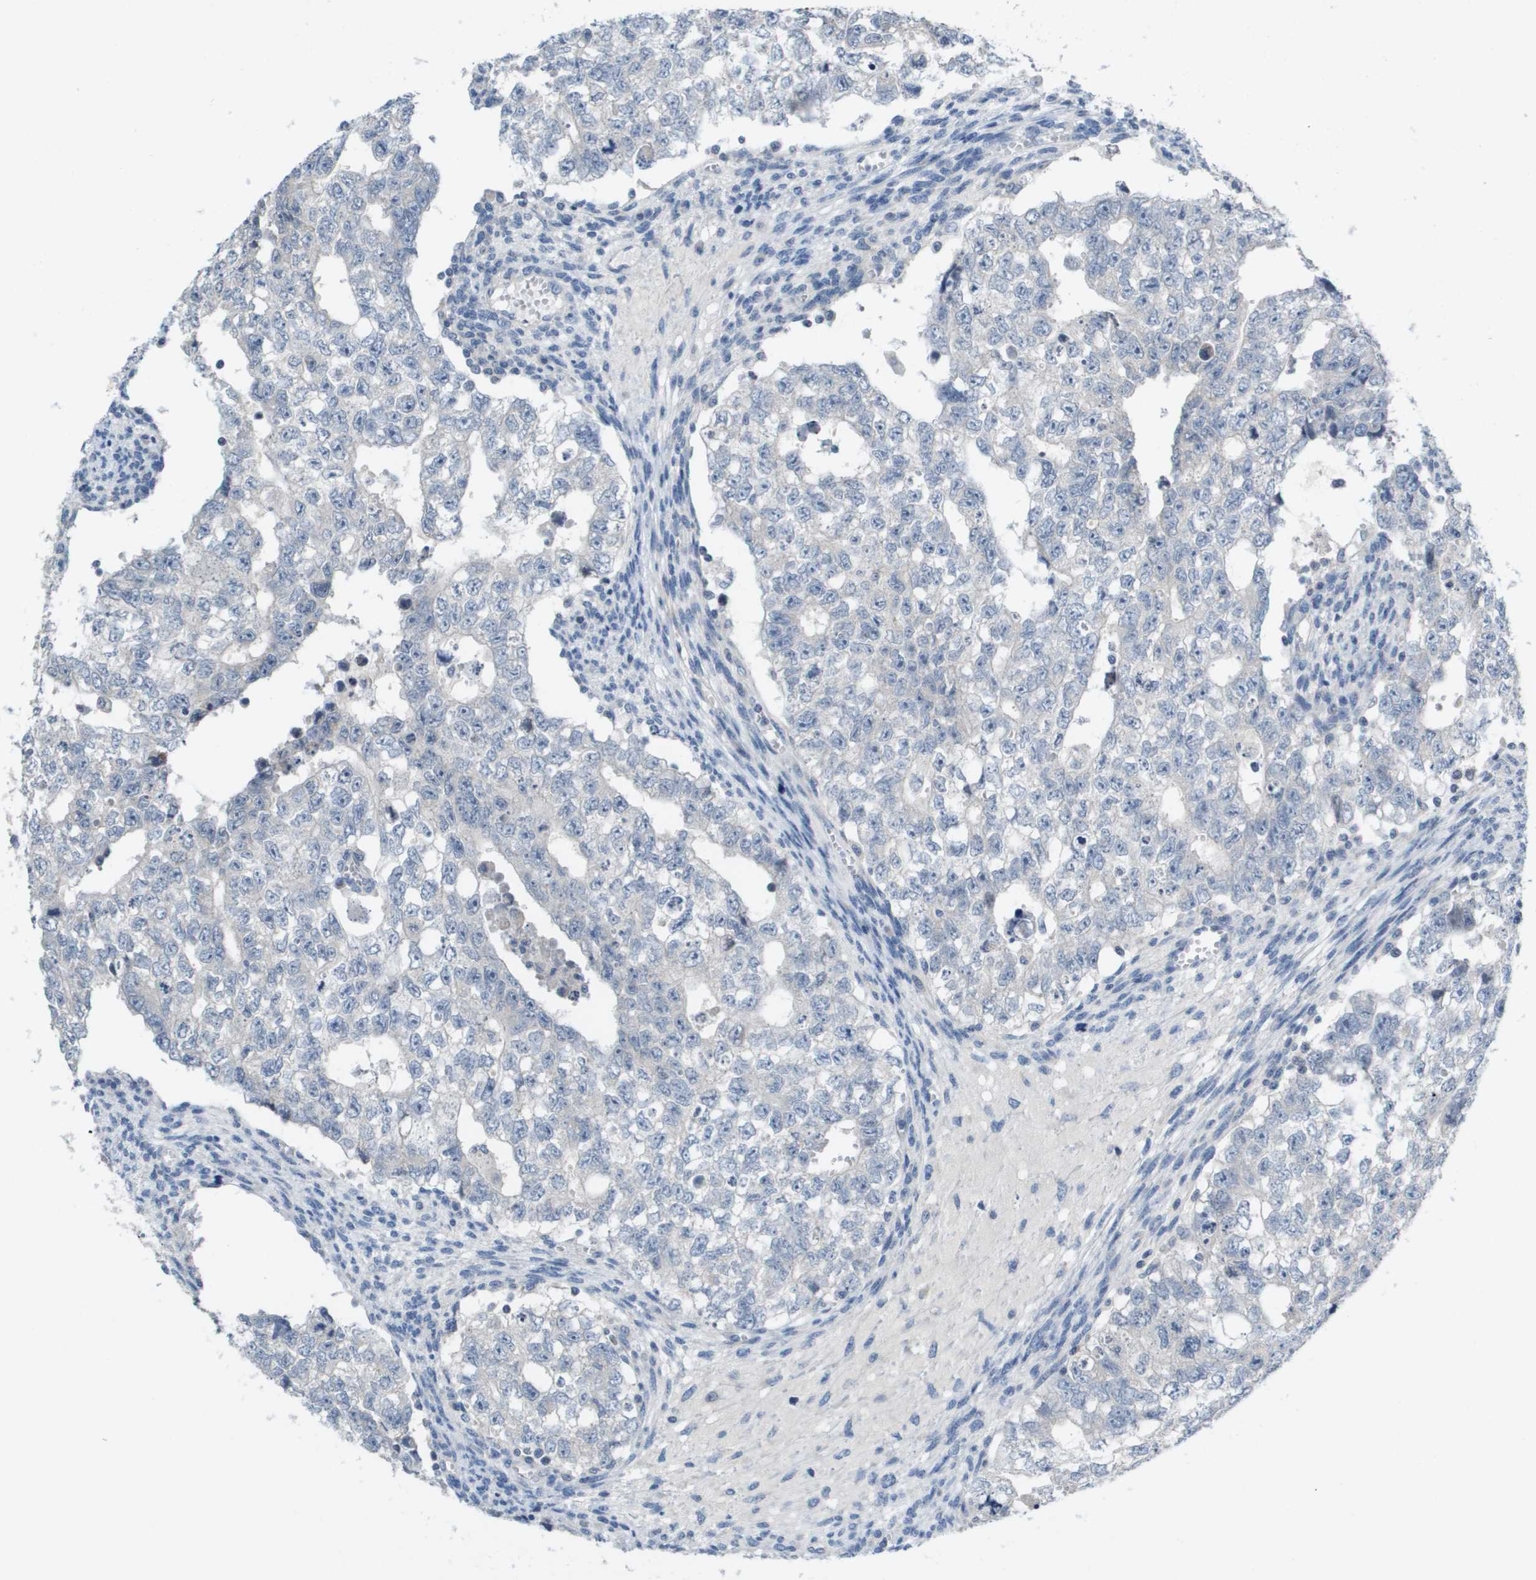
{"staining": {"intensity": "negative", "quantity": "none", "location": "none"}, "tissue": "testis cancer", "cell_type": "Tumor cells", "image_type": "cancer", "snomed": [{"axis": "morphology", "description": "Seminoma, NOS"}, {"axis": "morphology", "description": "Carcinoma, Embryonal, NOS"}, {"axis": "topography", "description": "Testis"}], "caption": "Testis cancer (embryonal carcinoma) was stained to show a protein in brown. There is no significant expression in tumor cells.", "gene": "CAPN11", "patient": {"sex": "male", "age": 38}}